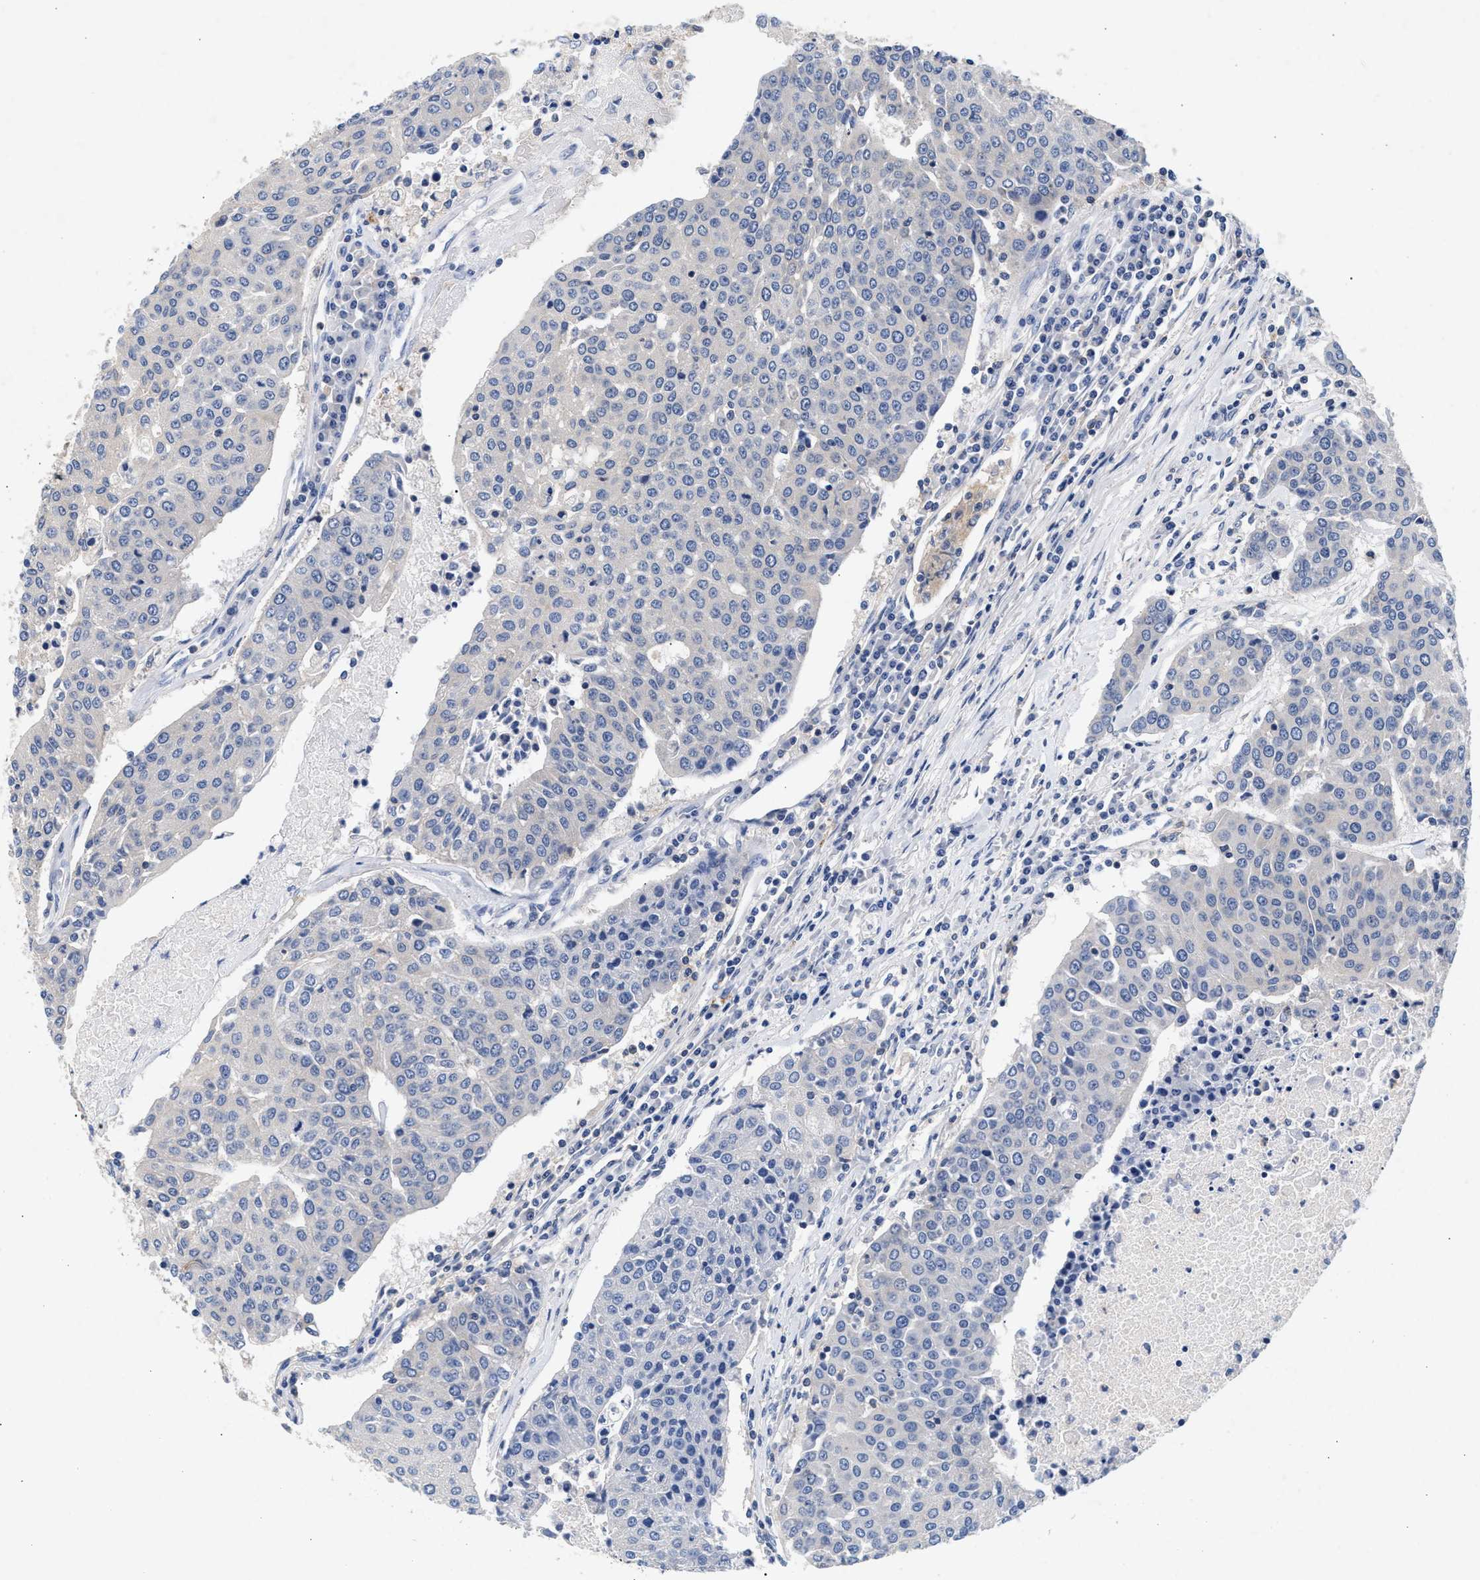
{"staining": {"intensity": "negative", "quantity": "none", "location": "none"}, "tissue": "urothelial cancer", "cell_type": "Tumor cells", "image_type": "cancer", "snomed": [{"axis": "morphology", "description": "Urothelial carcinoma, High grade"}, {"axis": "topography", "description": "Urinary bladder"}], "caption": "Immunohistochemical staining of urothelial cancer exhibits no significant positivity in tumor cells. (DAB IHC visualized using brightfield microscopy, high magnification).", "gene": "GNAI3", "patient": {"sex": "female", "age": 85}}